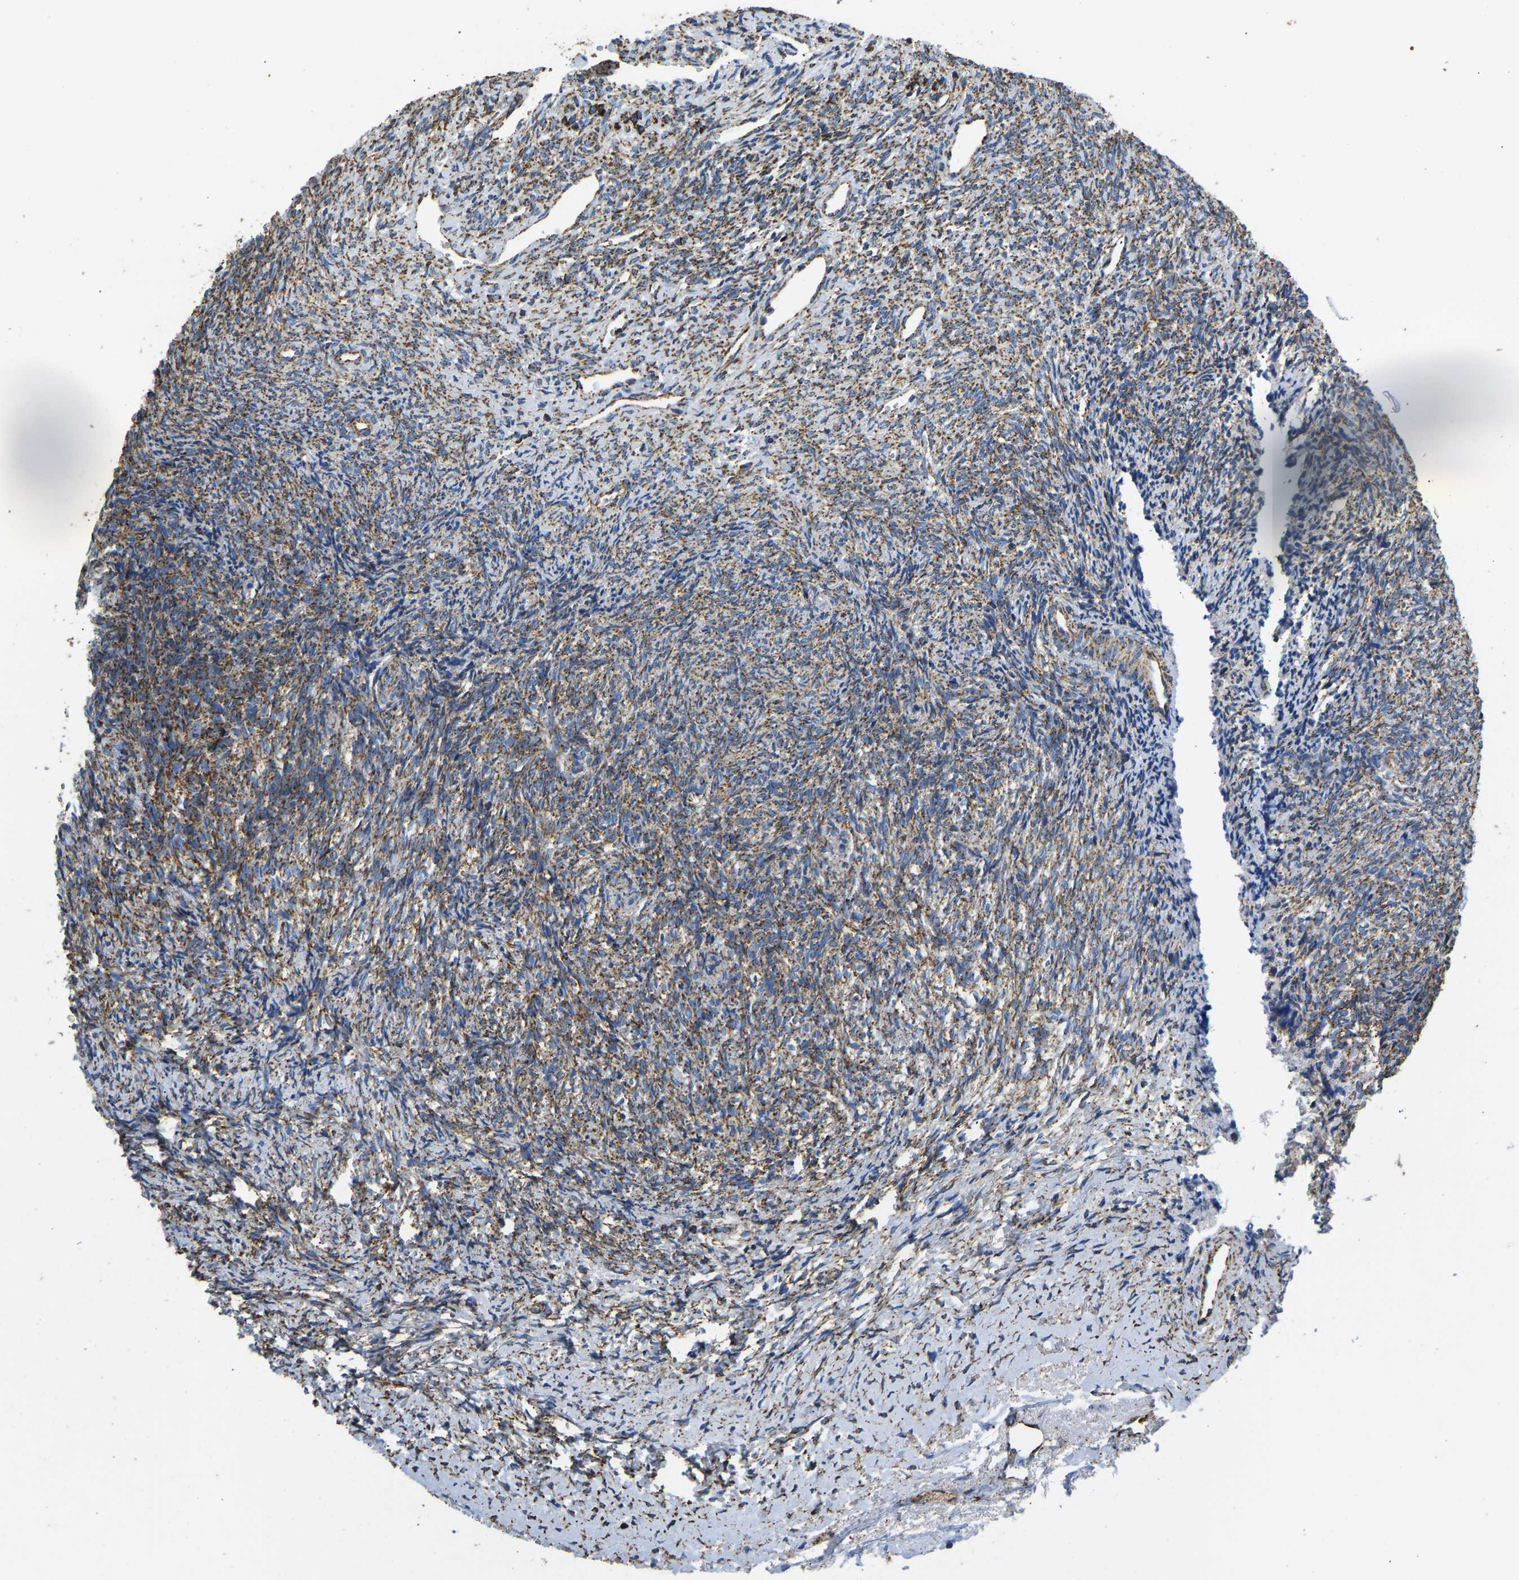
{"staining": {"intensity": "moderate", "quantity": ">75%", "location": "cytoplasmic/membranous"}, "tissue": "ovary", "cell_type": "Ovarian stroma cells", "image_type": "normal", "snomed": [{"axis": "morphology", "description": "Normal tissue, NOS"}, {"axis": "topography", "description": "Ovary"}], "caption": "Immunohistochemical staining of unremarkable human ovary displays moderate cytoplasmic/membranous protein expression in approximately >75% of ovarian stroma cells.", "gene": "IRX6", "patient": {"sex": "female", "age": 41}}